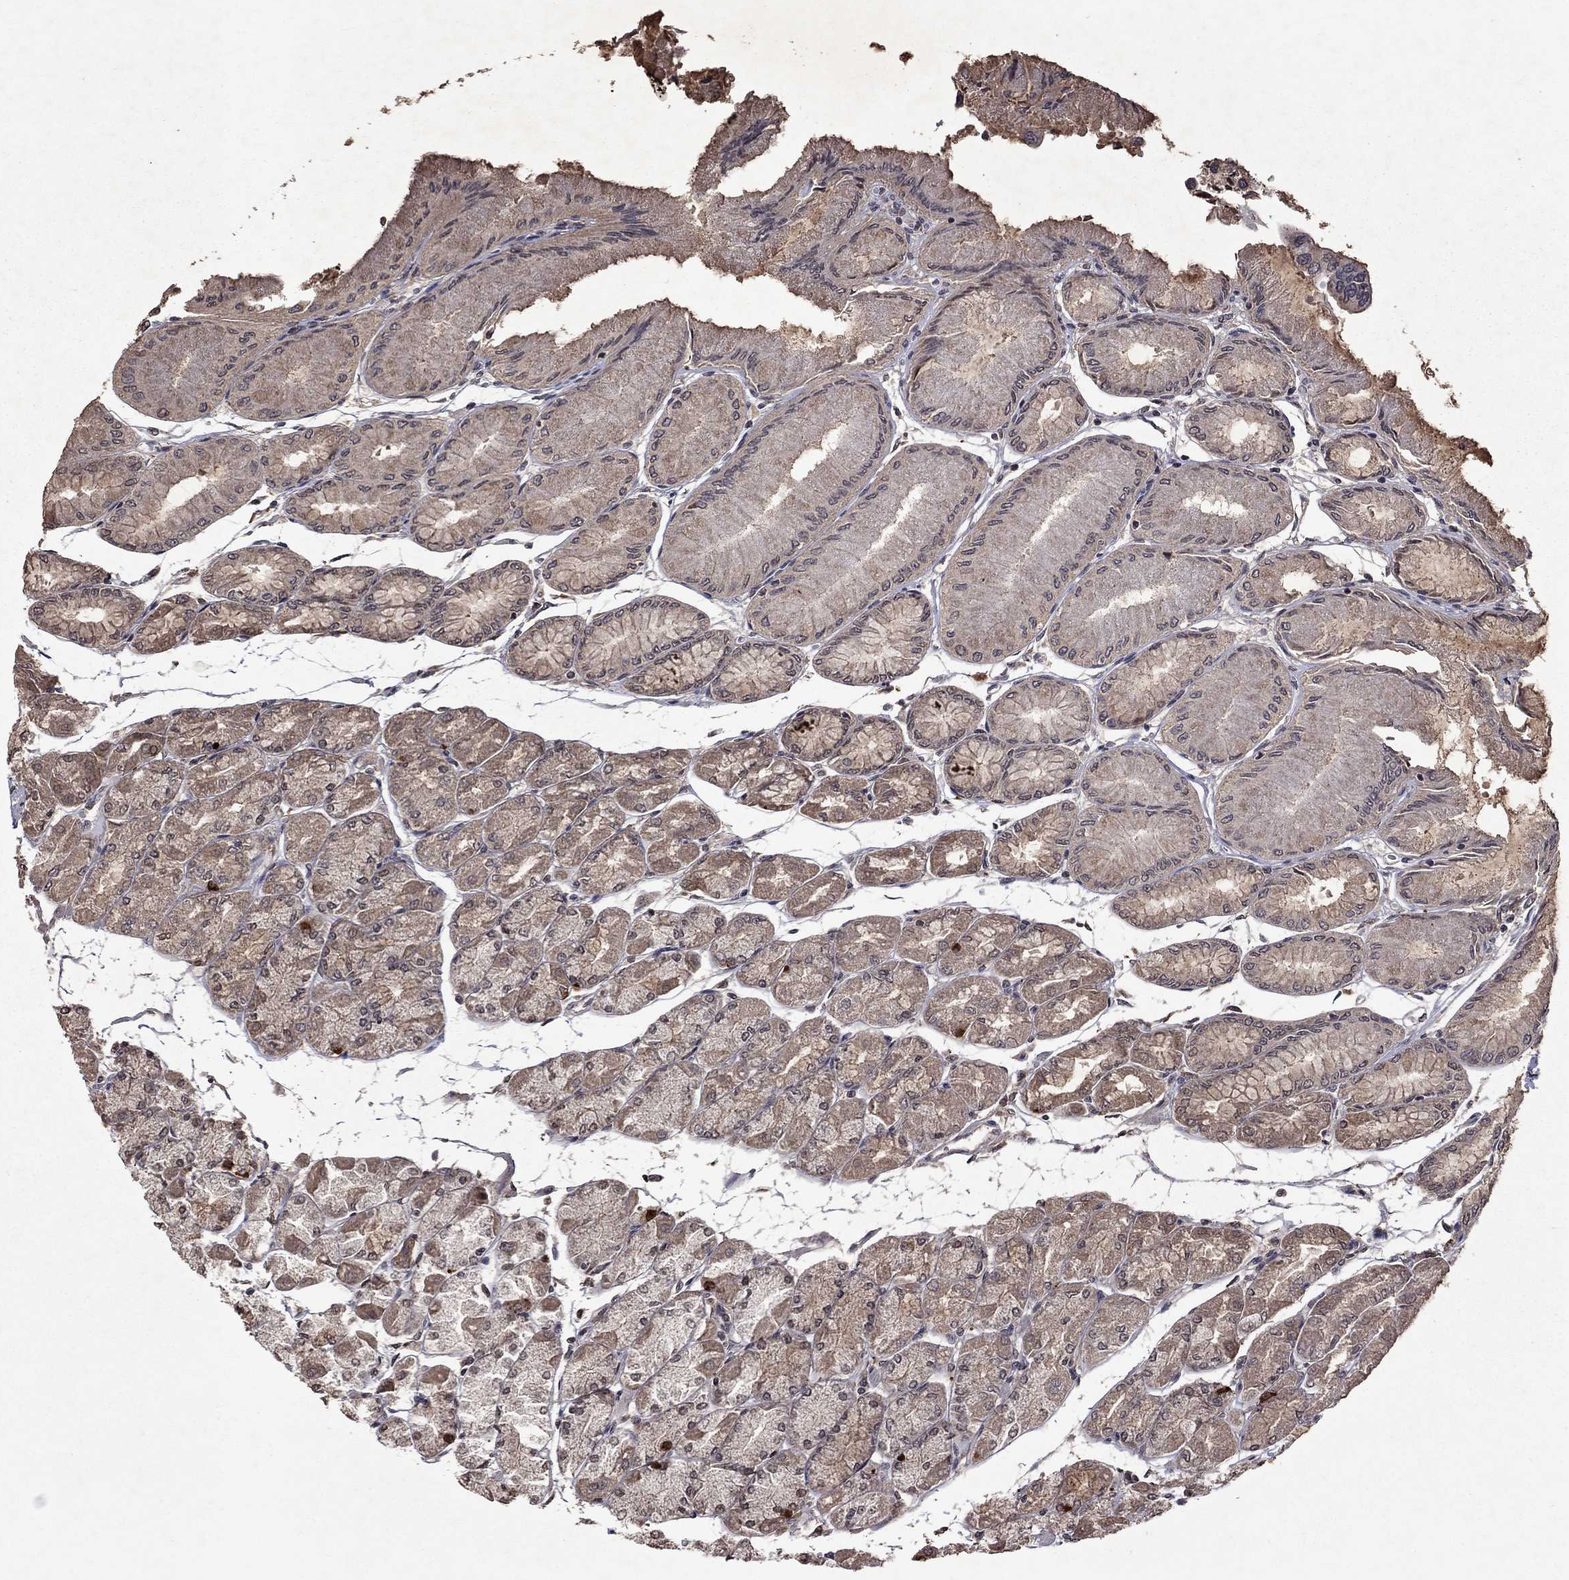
{"staining": {"intensity": "weak", "quantity": "25%-75%", "location": "cytoplasmic/membranous"}, "tissue": "stomach", "cell_type": "Glandular cells", "image_type": "normal", "snomed": [{"axis": "morphology", "description": "Normal tissue, NOS"}, {"axis": "topography", "description": "Stomach, upper"}], "caption": "About 25%-75% of glandular cells in normal stomach show weak cytoplasmic/membranous protein expression as visualized by brown immunohistochemical staining.", "gene": "NLGN1", "patient": {"sex": "male", "age": 60}}